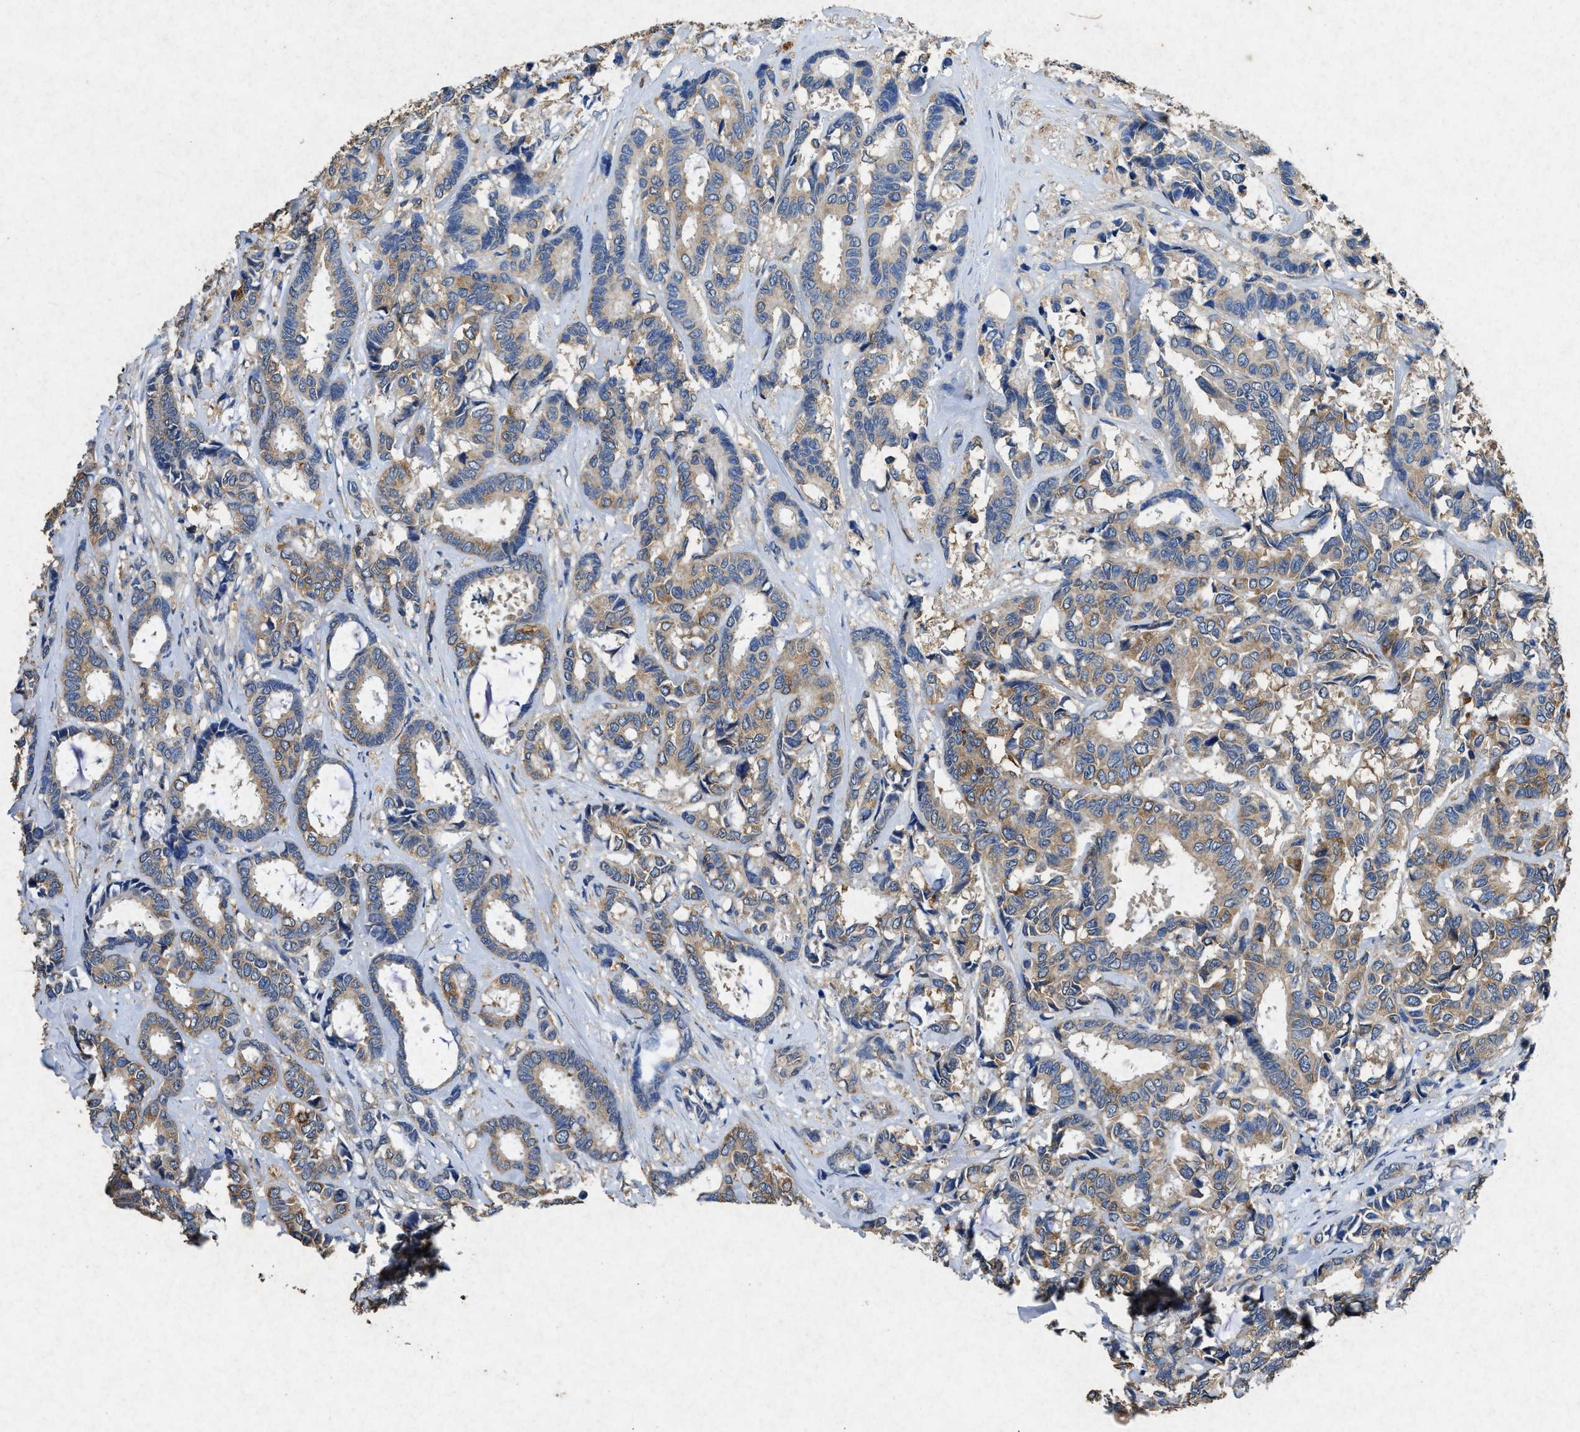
{"staining": {"intensity": "moderate", "quantity": ">75%", "location": "cytoplasmic/membranous"}, "tissue": "breast cancer", "cell_type": "Tumor cells", "image_type": "cancer", "snomed": [{"axis": "morphology", "description": "Duct carcinoma"}, {"axis": "topography", "description": "Breast"}], "caption": "This is a photomicrograph of immunohistochemistry staining of breast intraductal carcinoma, which shows moderate positivity in the cytoplasmic/membranous of tumor cells.", "gene": "CDK15", "patient": {"sex": "female", "age": 87}}